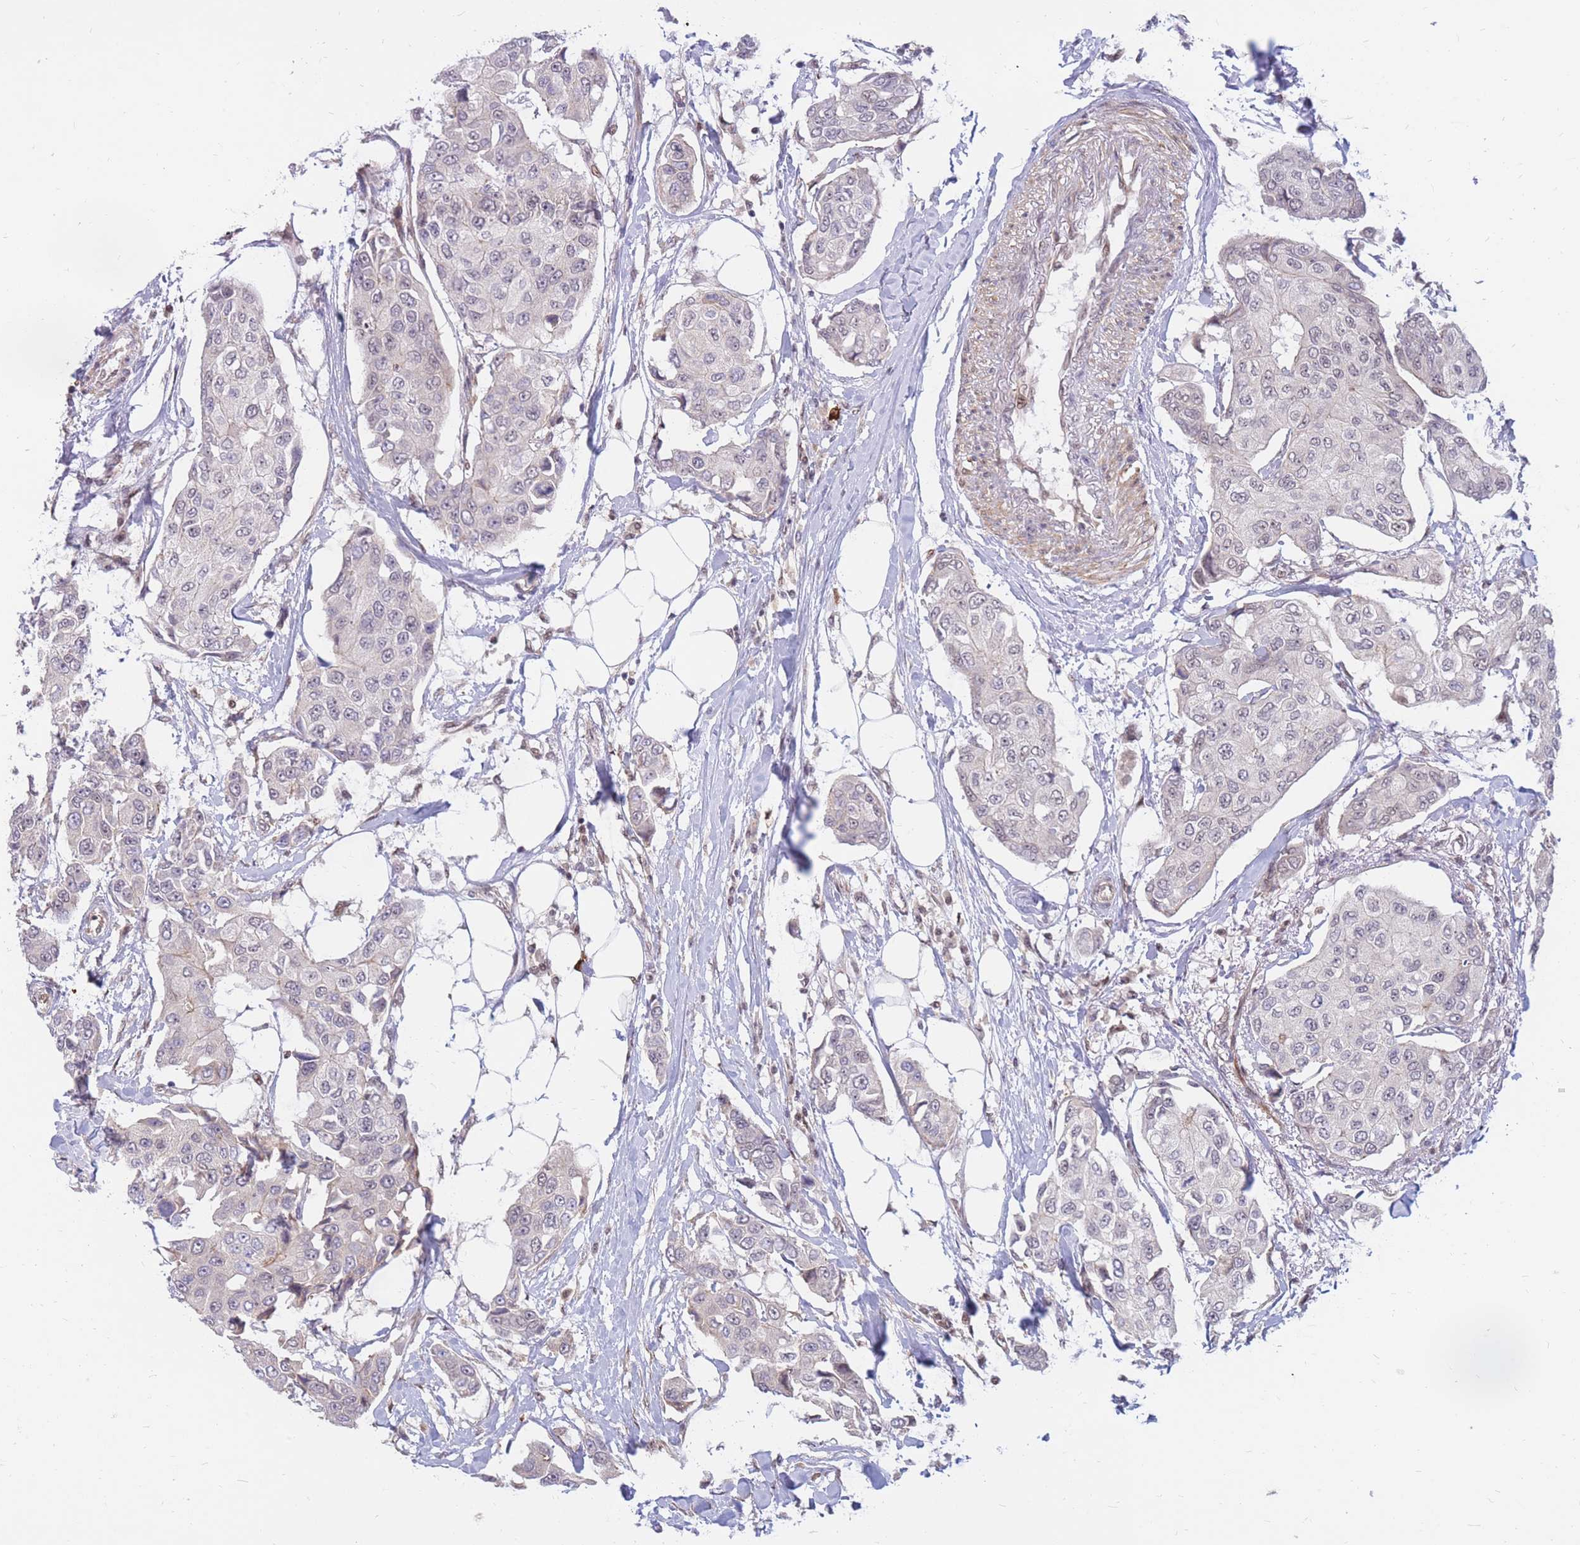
{"staining": {"intensity": "weak", "quantity": "<25%", "location": "nuclear"}, "tissue": "breast cancer", "cell_type": "Tumor cells", "image_type": "cancer", "snomed": [{"axis": "morphology", "description": "Duct carcinoma"}, {"axis": "topography", "description": "Breast"}], "caption": "Invasive ductal carcinoma (breast) stained for a protein using IHC displays no expression tumor cells.", "gene": "ERICH6B", "patient": {"sex": "female", "age": 80}}